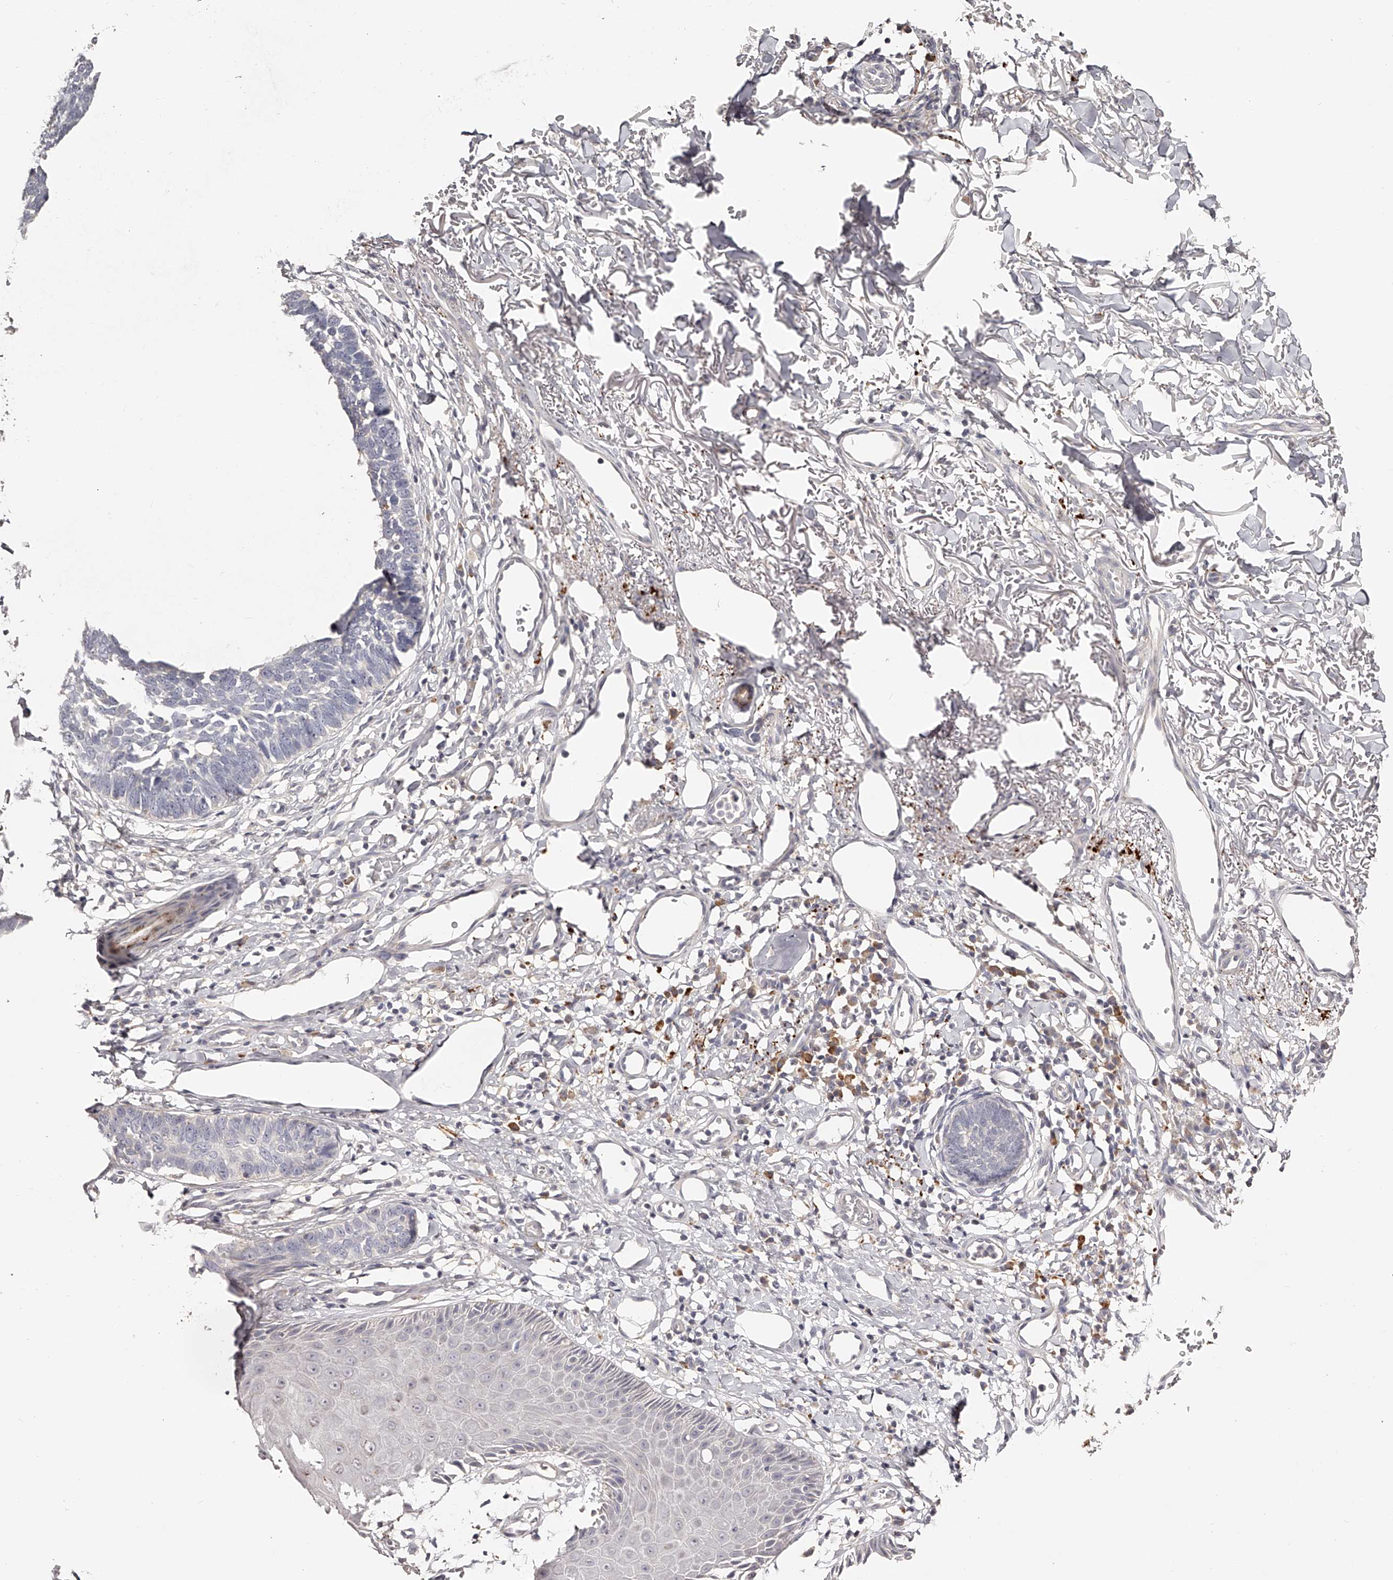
{"staining": {"intensity": "negative", "quantity": "none", "location": "none"}, "tissue": "skin cancer", "cell_type": "Tumor cells", "image_type": "cancer", "snomed": [{"axis": "morphology", "description": "Normal tissue, NOS"}, {"axis": "morphology", "description": "Basal cell carcinoma"}, {"axis": "topography", "description": "Skin"}], "caption": "The image reveals no significant positivity in tumor cells of skin cancer.", "gene": "SLC35D3", "patient": {"sex": "male", "age": 77}}